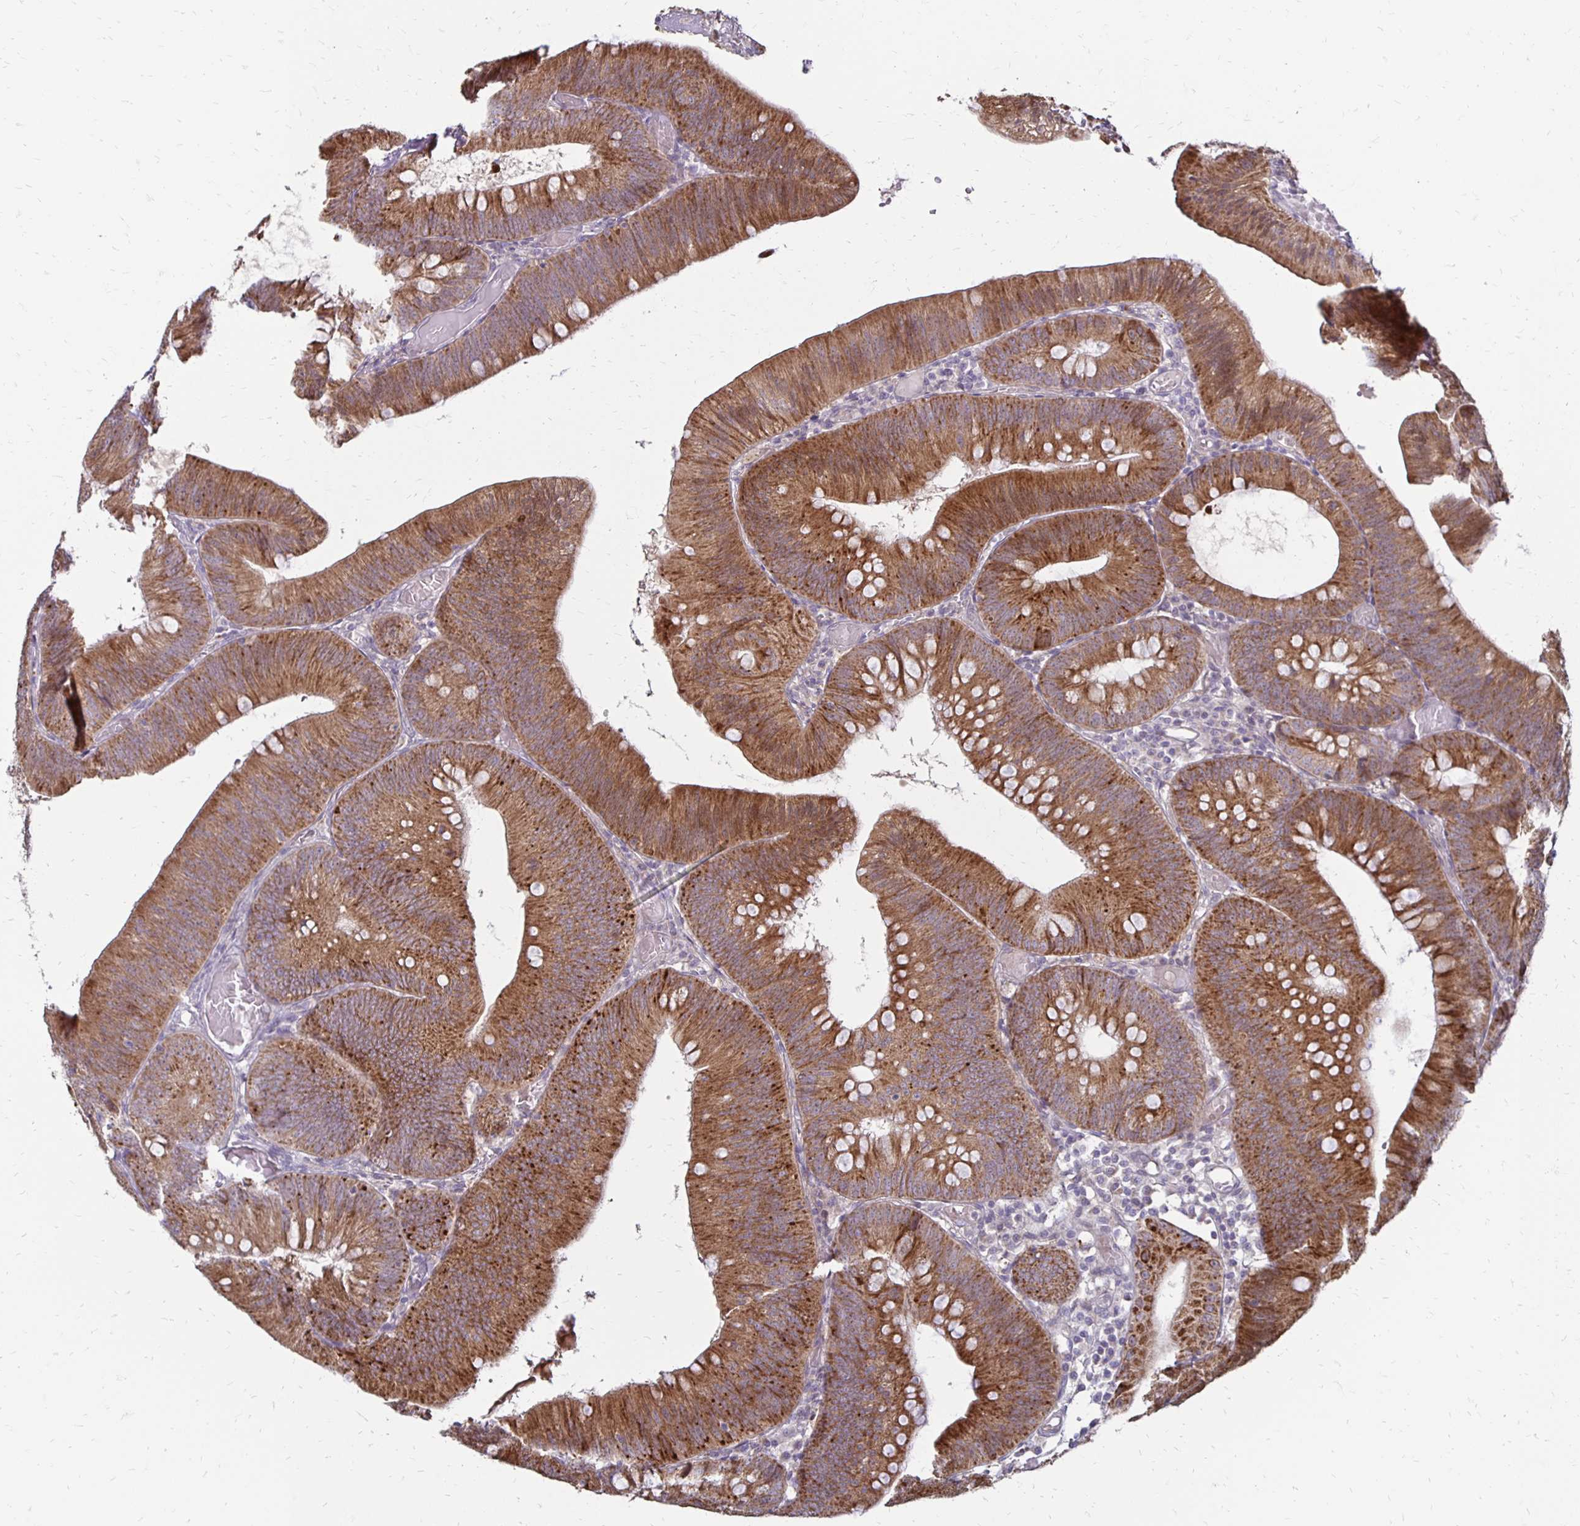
{"staining": {"intensity": "strong", "quantity": ">75%", "location": "cytoplasmic/membranous"}, "tissue": "colorectal cancer", "cell_type": "Tumor cells", "image_type": "cancer", "snomed": [{"axis": "morphology", "description": "Adenocarcinoma, NOS"}, {"axis": "topography", "description": "Colon"}], "caption": "Immunohistochemistry (DAB (3,3'-diaminobenzidine)) staining of colorectal cancer exhibits strong cytoplasmic/membranous protein expression in approximately >75% of tumor cells.", "gene": "KATNBL1", "patient": {"sex": "male", "age": 84}}